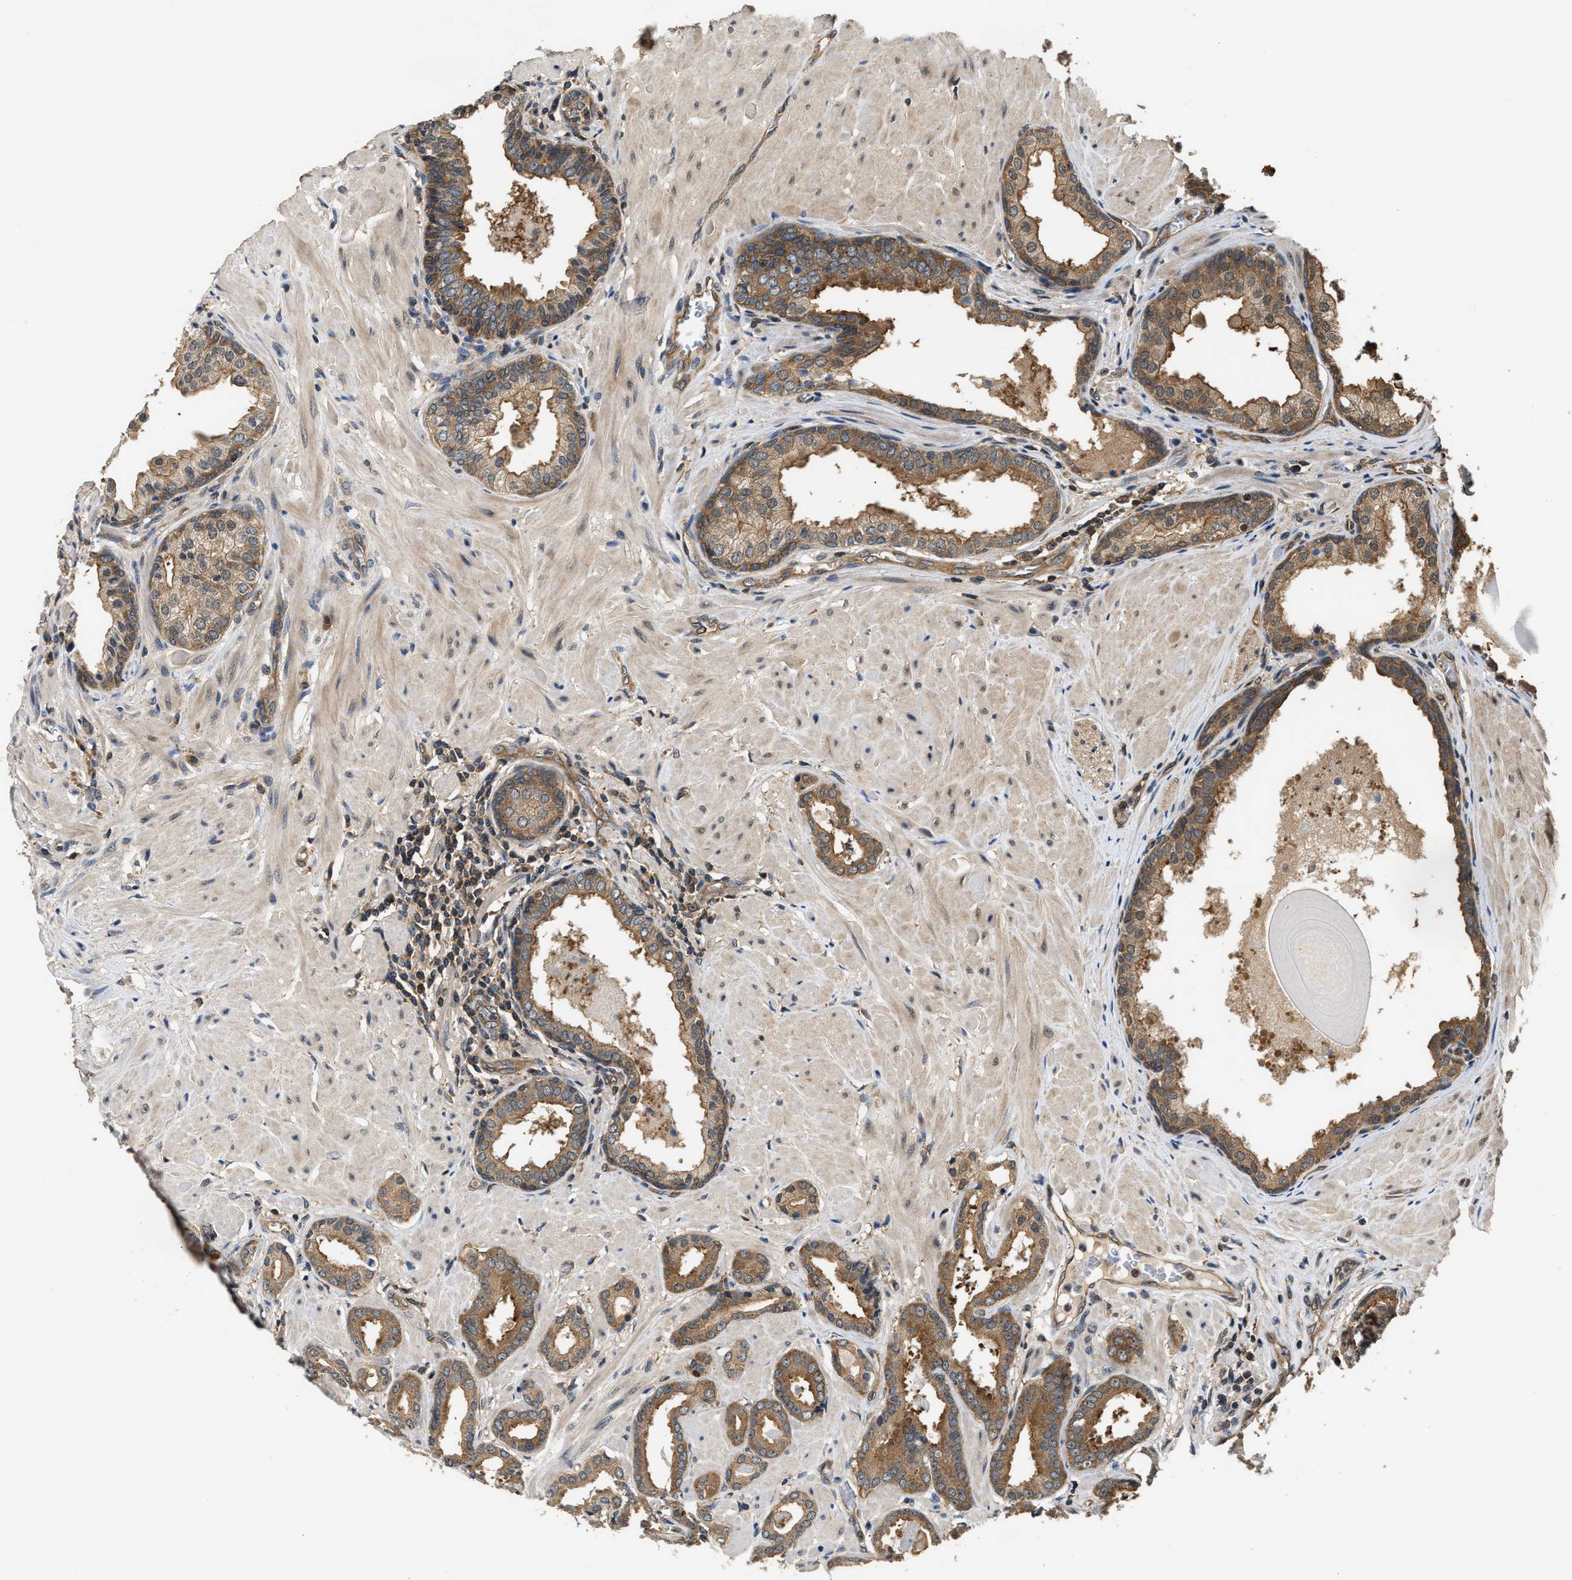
{"staining": {"intensity": "moderate", "quantity": ">75%", "location": "cytoplasmic/membranous"}, "tissue": "prostate cancer", "cell_type": "Tumor cells", "image_type": "cancer", "snomed": [{"axis": "morphology", "description": "Adenocarcinoma, Low grade"}, {"axis": "topography", "description": "Prostate"}], "caption": "Immunohistochemistry (IHC) of prostate cancer (low-grade adenocarcinoma) exhibits medium levels of moderate cytoplasmic/membranous staining in about >75% of tumor cells.", "gene": "DNAJC2", "patient": {"sex": "male", "age": 53}}